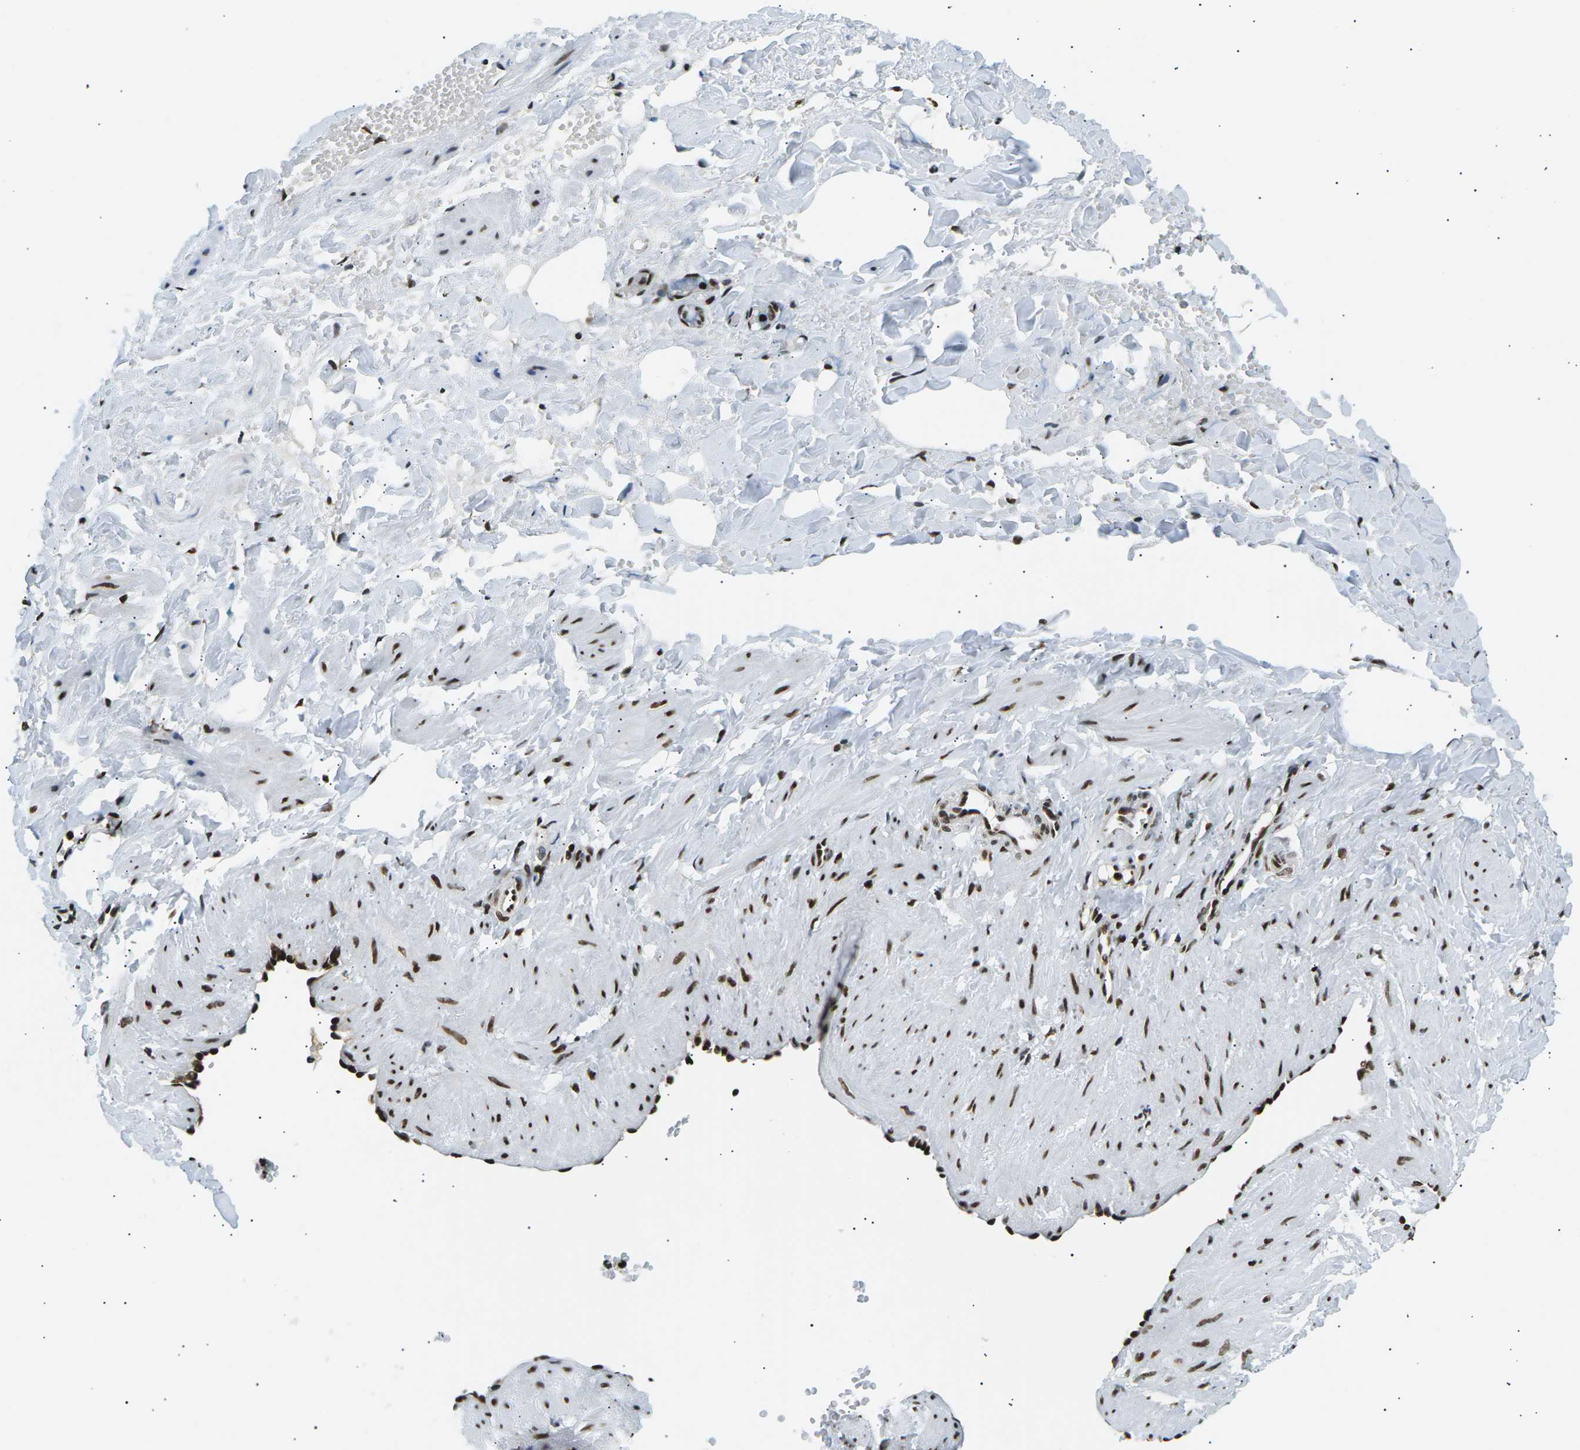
{"staining": {"intensity": "strong", "quantity": ">75%", "location": "nuclear"}, "tissue": "adipose tissue", "cell_type": "Adipocytes", "image_type": "normal", "snomed": [{"axis": "morphology", "description": "Normal tissue, NOS"}, {"axis": "topography", "description": "Soft tissue"}, {"axis": "topography", "description": "Vascular tissue"}], "caption": "Normal adipose tissue displays strong nuclear expression in approximately >75% of adipocytes.", "gene": "RPA2", "patient": {"sex": "female", "age": 35}}